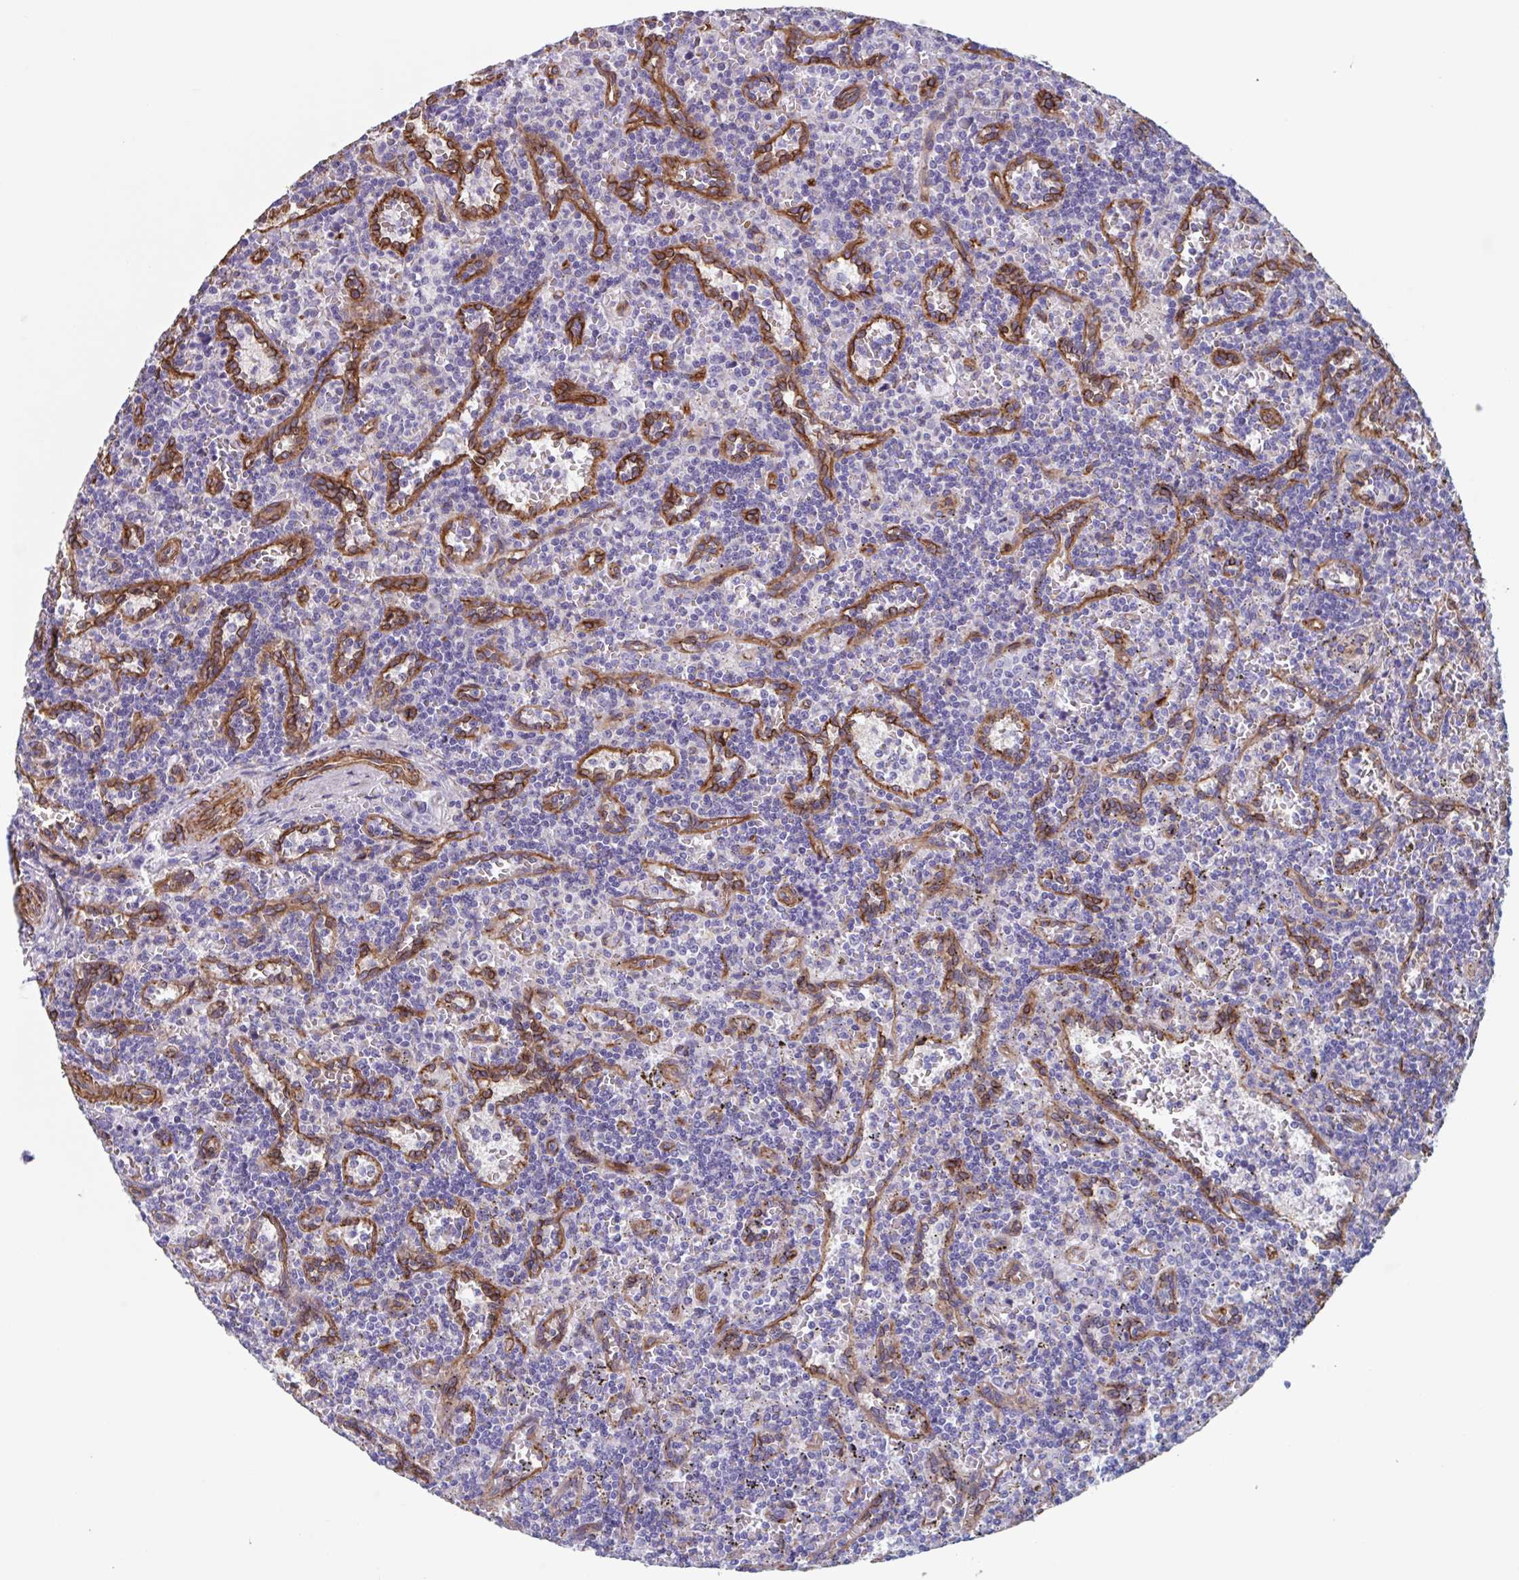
{"staining": {"intensity": "negative", "quantity": "none", "location": "none"}, "tissue": "lymphoma", "cell_type": "Tumor cells", "image_type": "cancer", "snomed": [{"axis": "morphology", "description": "Malignant lymphoma, non-Hodgkin's type, Low grade"}, {"axis": "topography", "description": "Spleen"}], "caption": "Lymphoma stained for a protein using immunohistochemistry demonstrates no positivity tumor cells.", "gene": "CITED4", "patient": {"sex": "male", "age": 73}}